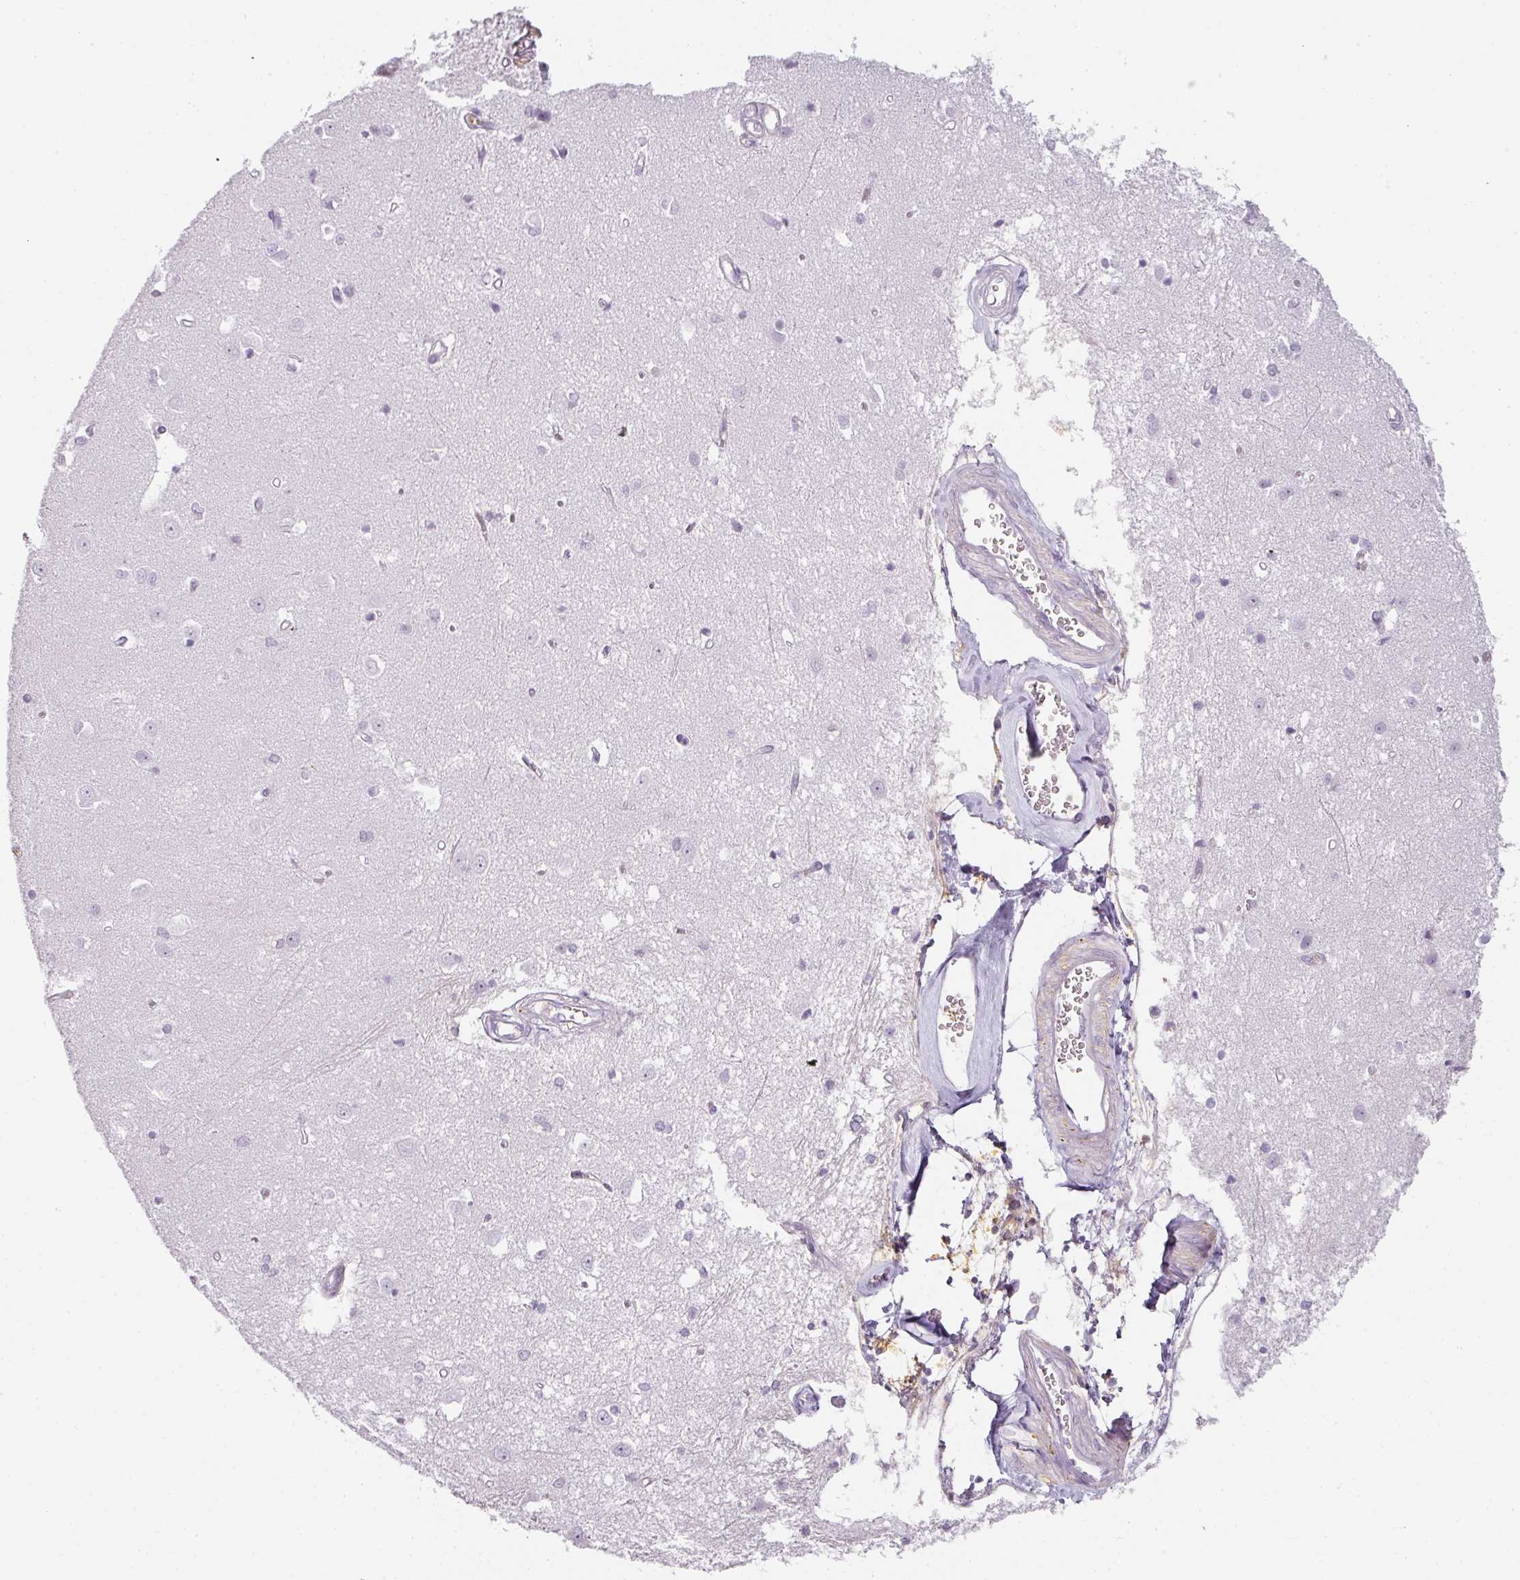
{"staining": {"intensity": "negative", "quantity": "none", "location": "none"}, "tissue": "caudate", "cell_type": "Glial cells", "image_type": "normal", "snomed": [{"axis": "morphology", "description": "Normal tissue, NOS"}, {"axis": "topography", "description": "Lateral ventricle wall"}], "caption": "Caudate was stained to show a protein in brown. There is no significant staining in glial cells. The staining is performed using DAB brown chromogen with nuclei counter-stained in using hematoxylin.", "gene": "TMEM42", "patient": {"sex": "male", "age": 37}}